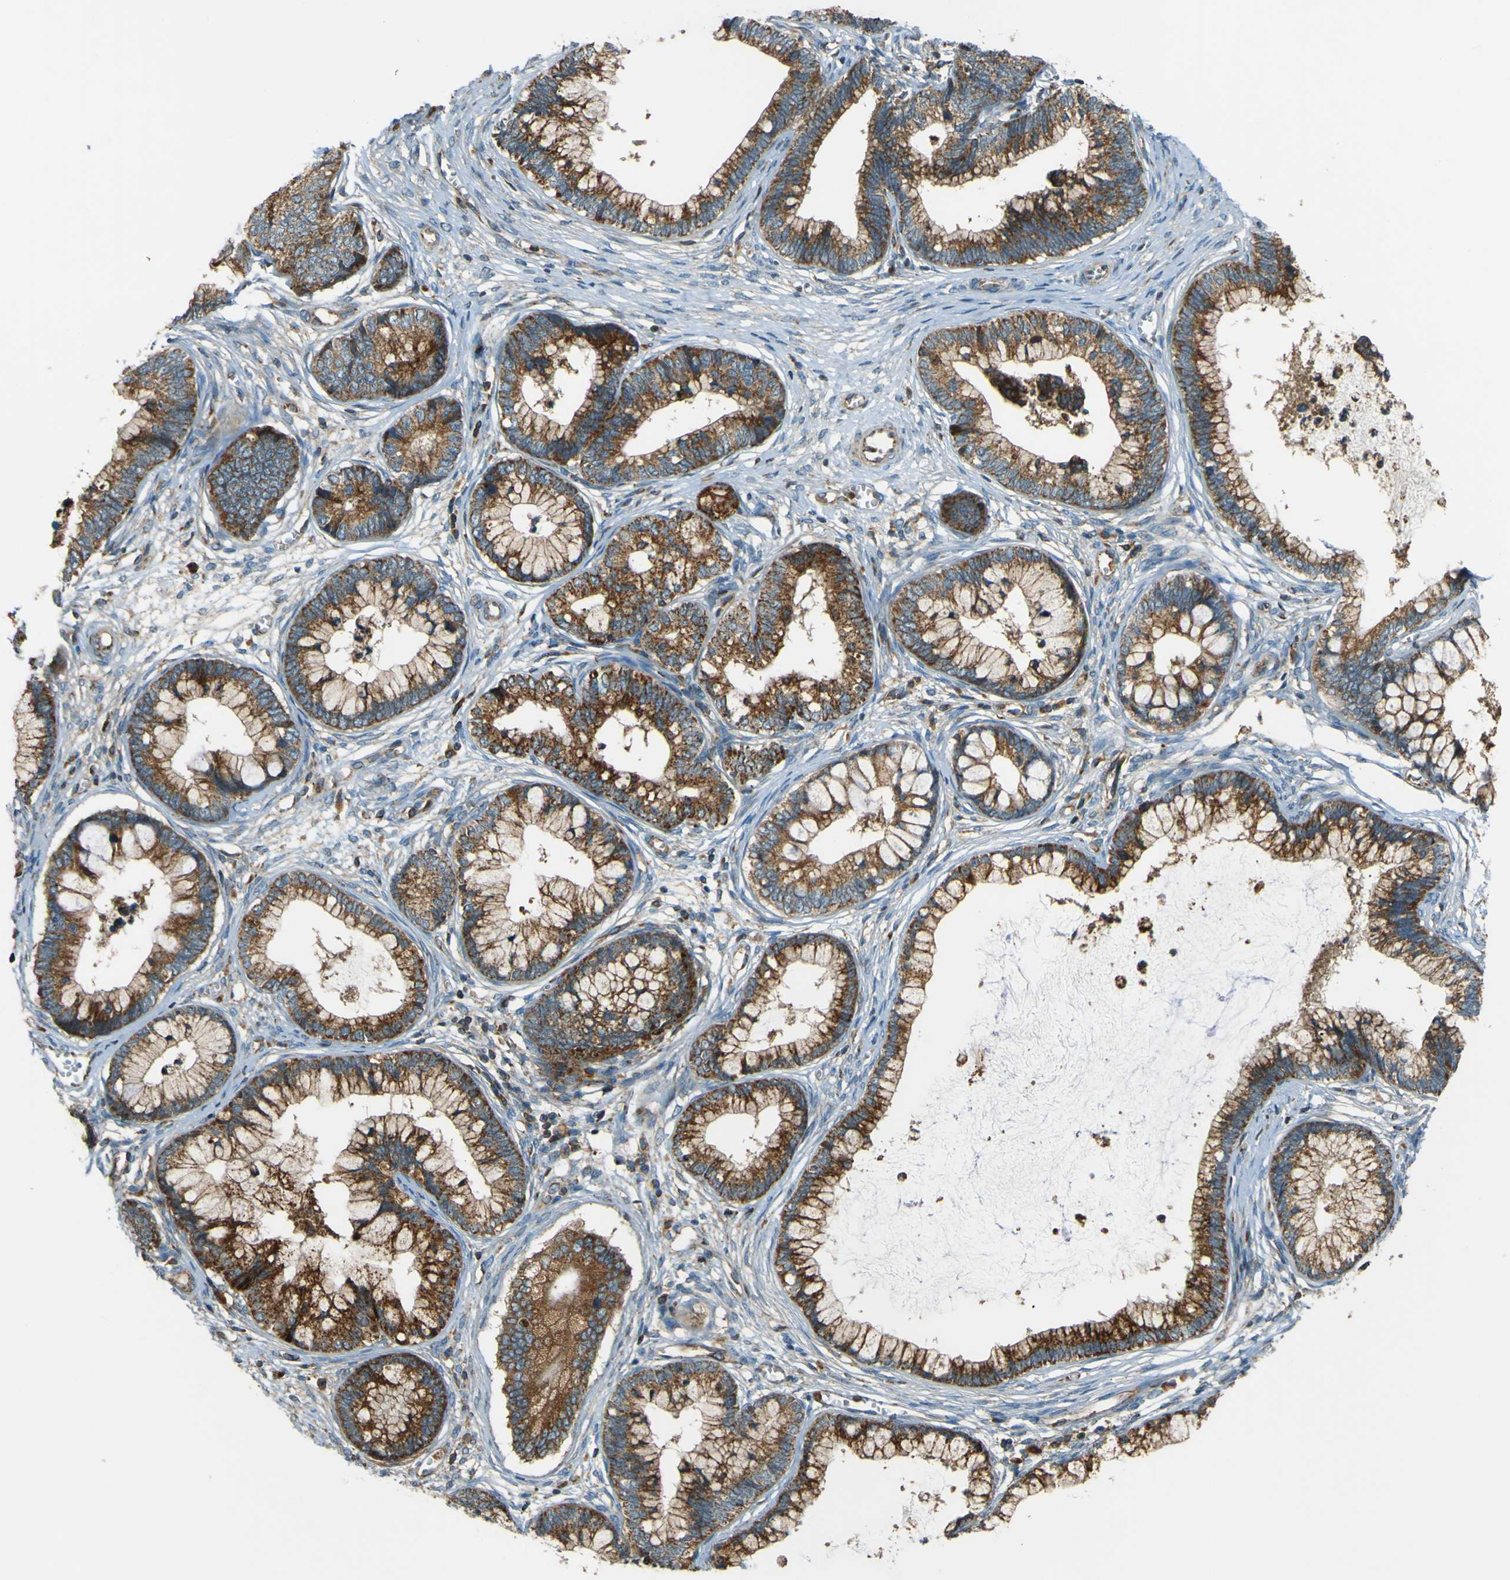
{"staining": {"intensity": "strong", "quantity": ">75%", "location": "cytoplasmic/membranous"}, "tissue": "cervical cancer", "cell_type": "Tumor cells", "image_type": "cancer", "snomed": [{"axis": "morphology", "description": "Adenocarcinoma, NOS"}, {"axis": "topography", "description": "Cervix"}], "caption": "This photomicrograph reveals immunohistochemistry staining of human cervical adenocarcinoma, with high strong cytoplasmic/membranous staining in about >75% of tumor cells.", "gene": "DNAJC5", "patient": {"sex": "female", "age": 44}}